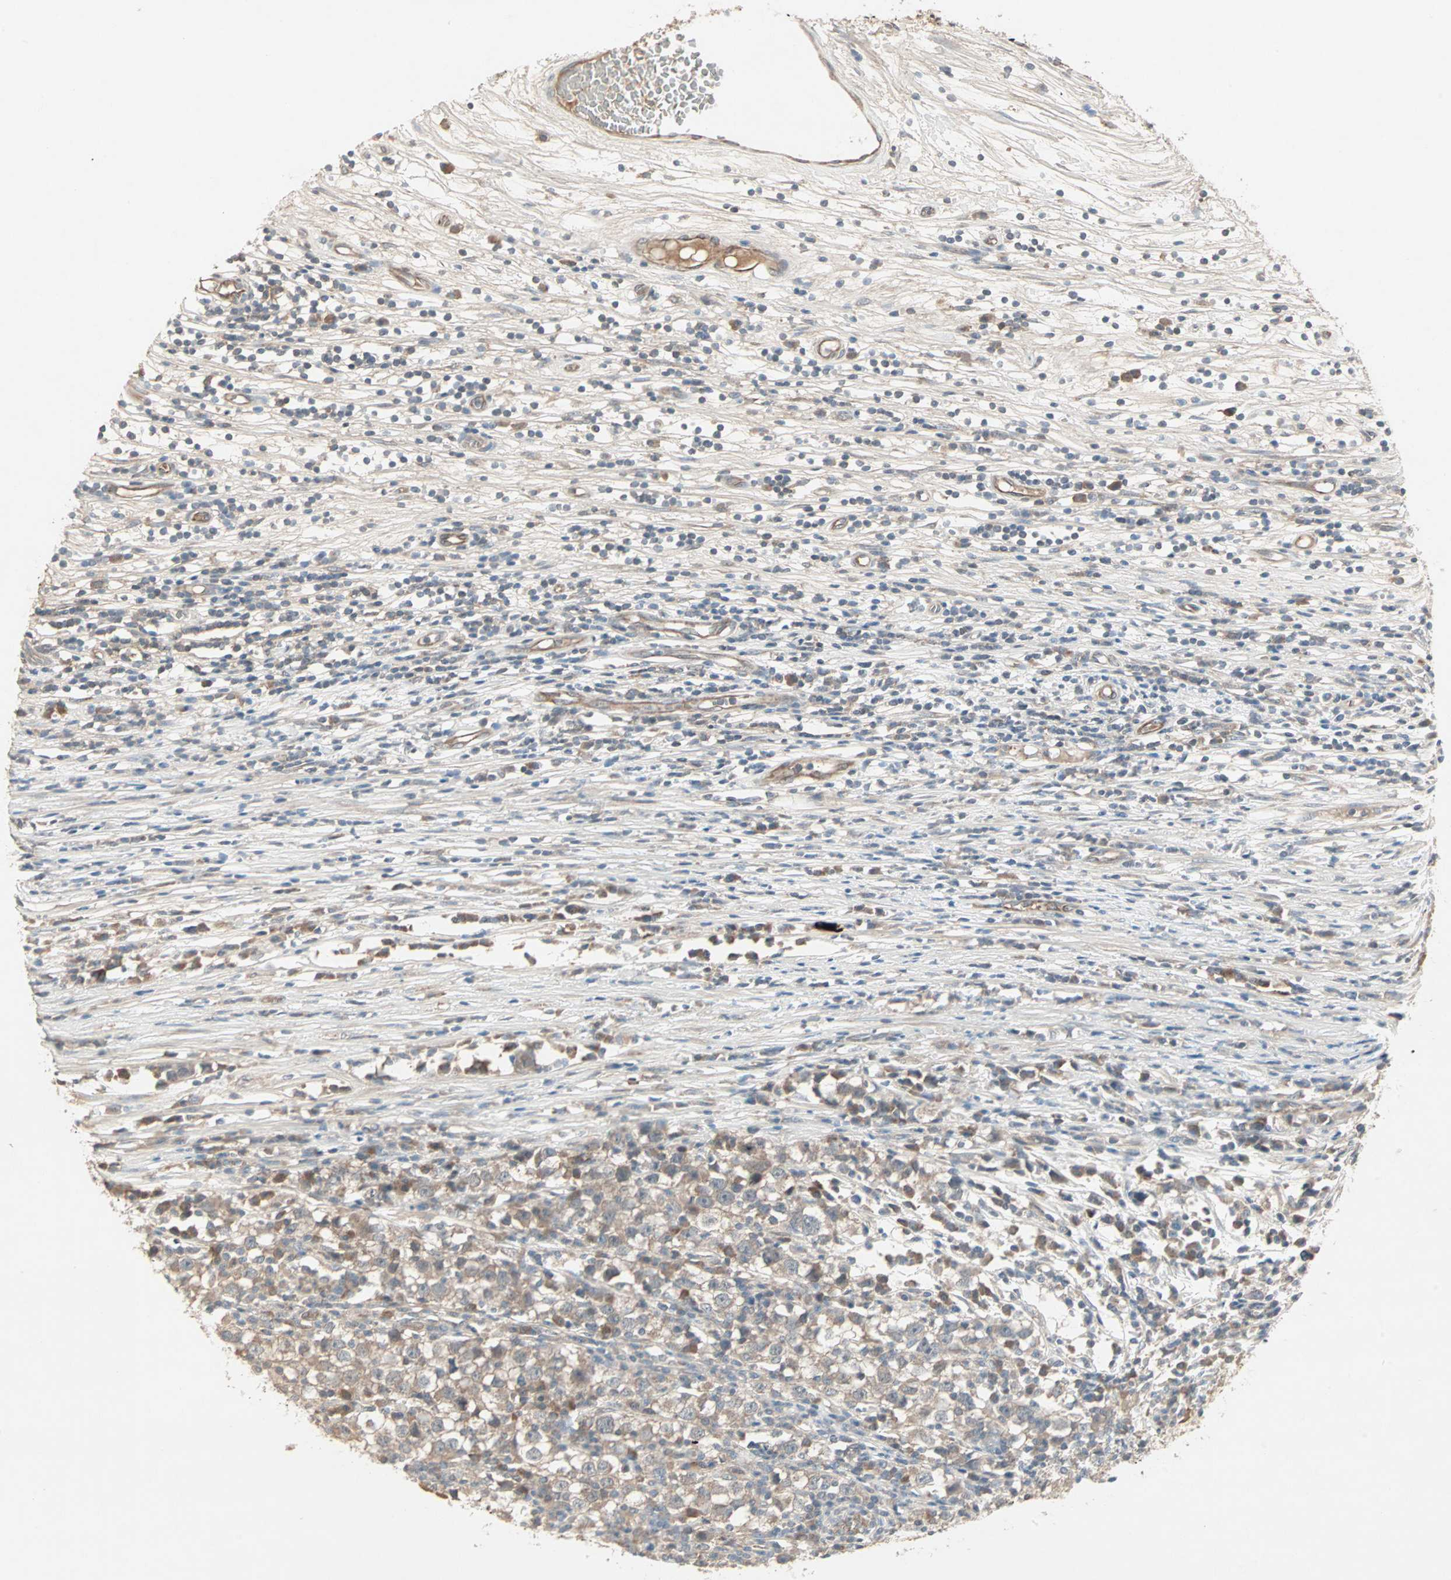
{"staining": {"intensity": "weak", "quantity": "25%-75%", "location": "cytoplasmic/membranous"}, "tissue": "testis cancer", "cell_type": "Tumor cells", "image_type": "cancer", "snomed": [{"axis": "morphology", "description": "Seminoma, NOS"}, {"axis": "topography", "description": "Testis"}], "caption": "There is low levels of weak cytoplasmic/membranous positivity in tumor cells of seminoma (testis), as demonstrated by immunohistochemical staining (brown color).", "gene": "JMJD7-PLA2G4B", "patient": {"sex": "male", "age": 65}}